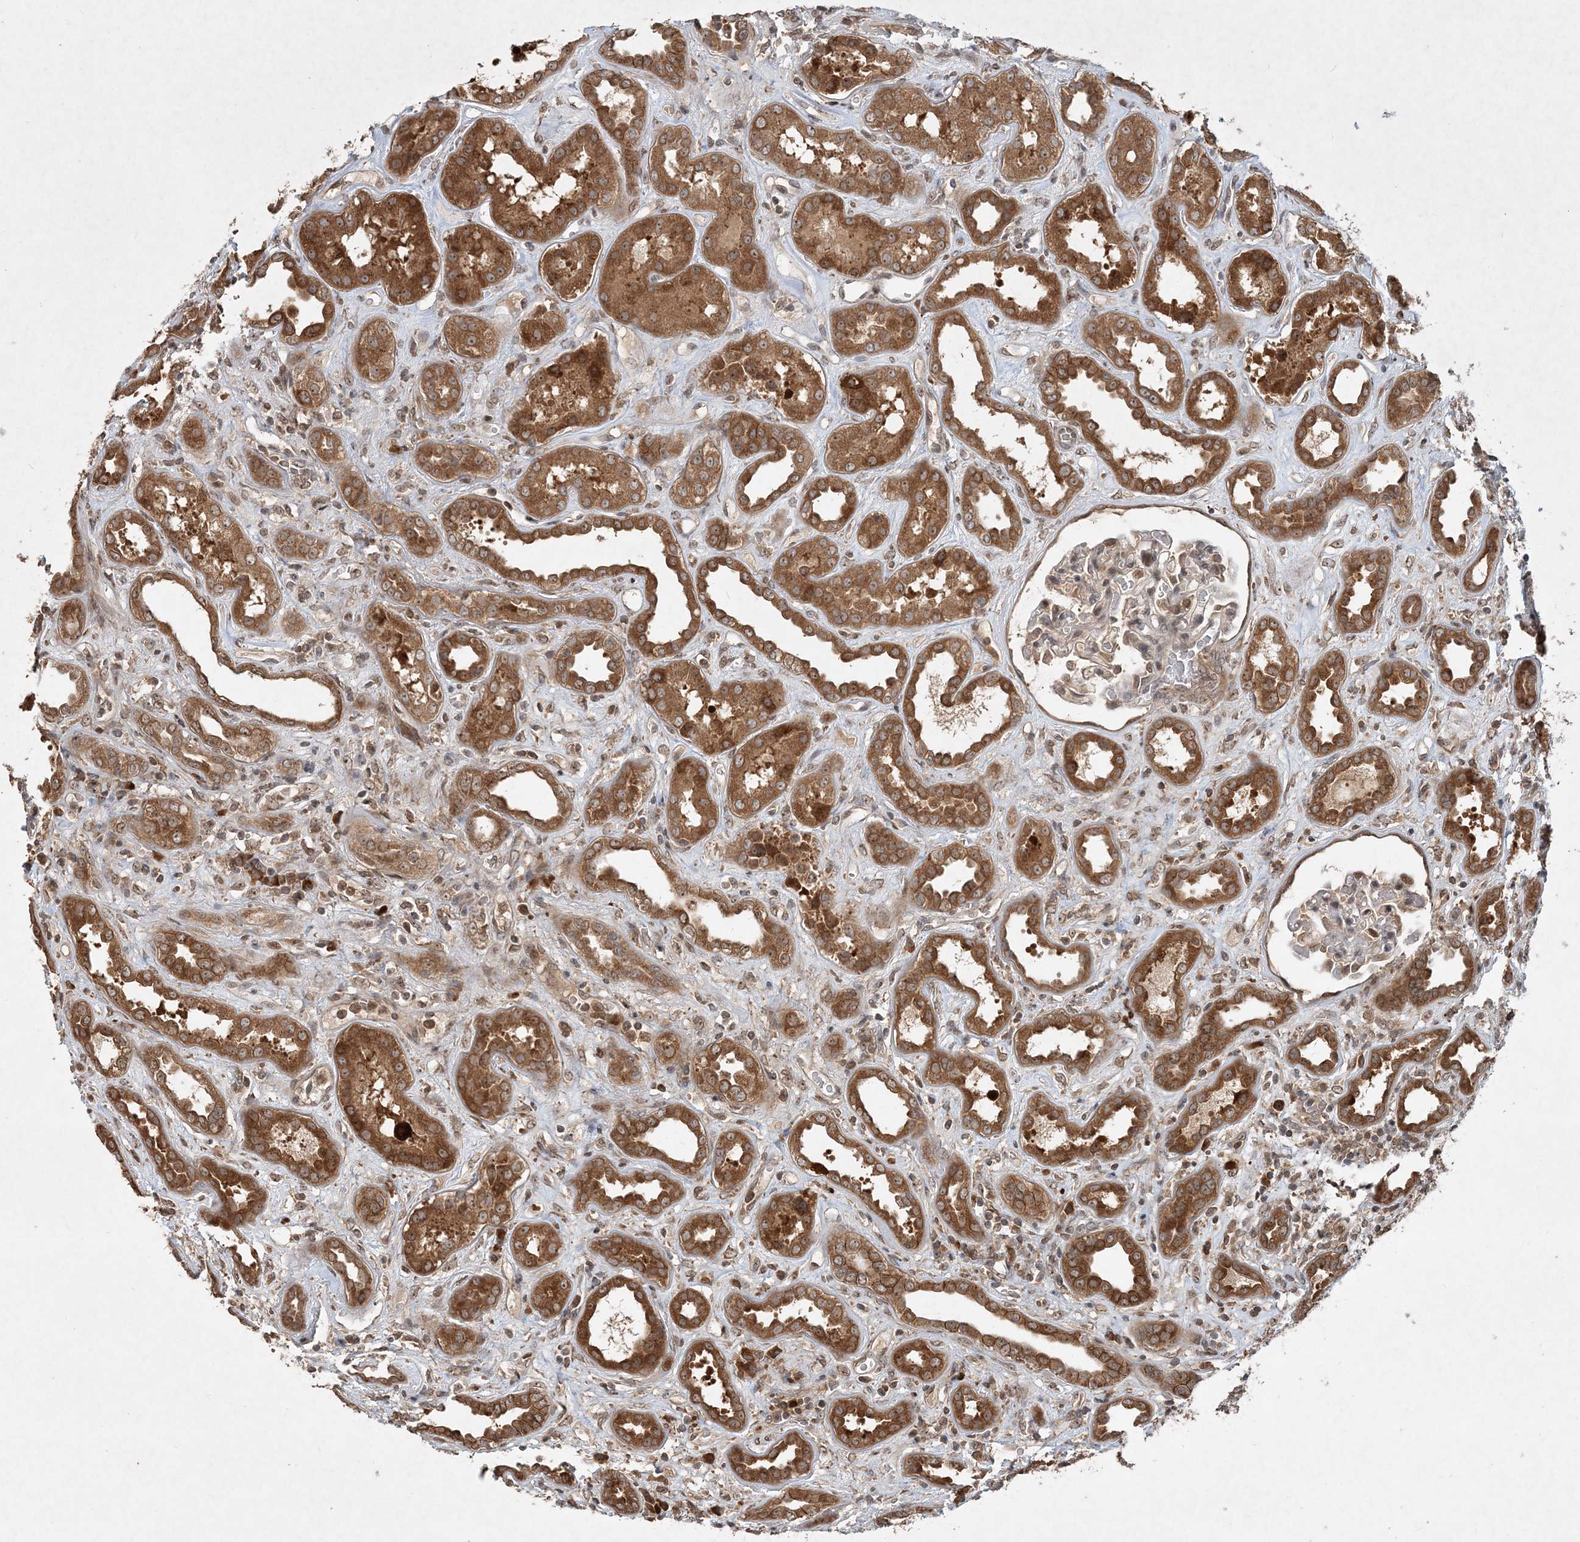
{"staining": {"intensity": "moderate", "quantity": "<25%", "location": "cytoplasmic/membranous,nuclear"}, "tissue": "kidney", "cell_type": "Cells in glomeruli", "image_type": "normal", "snomed": [{"axis": "morphology", "description": "Normal tissue, NOS"}, {"axis": "topography", "description": "Kidney"}], "caption": "About <25% of cells in glomeruli in unremarkable human kidney show moderate cytoplasmic/membranous,nuclear protein positivity as visualized by brown immunohistochemical staining.", "gene": "UBR3", "patient": {"sex": "male", "age": 59}}